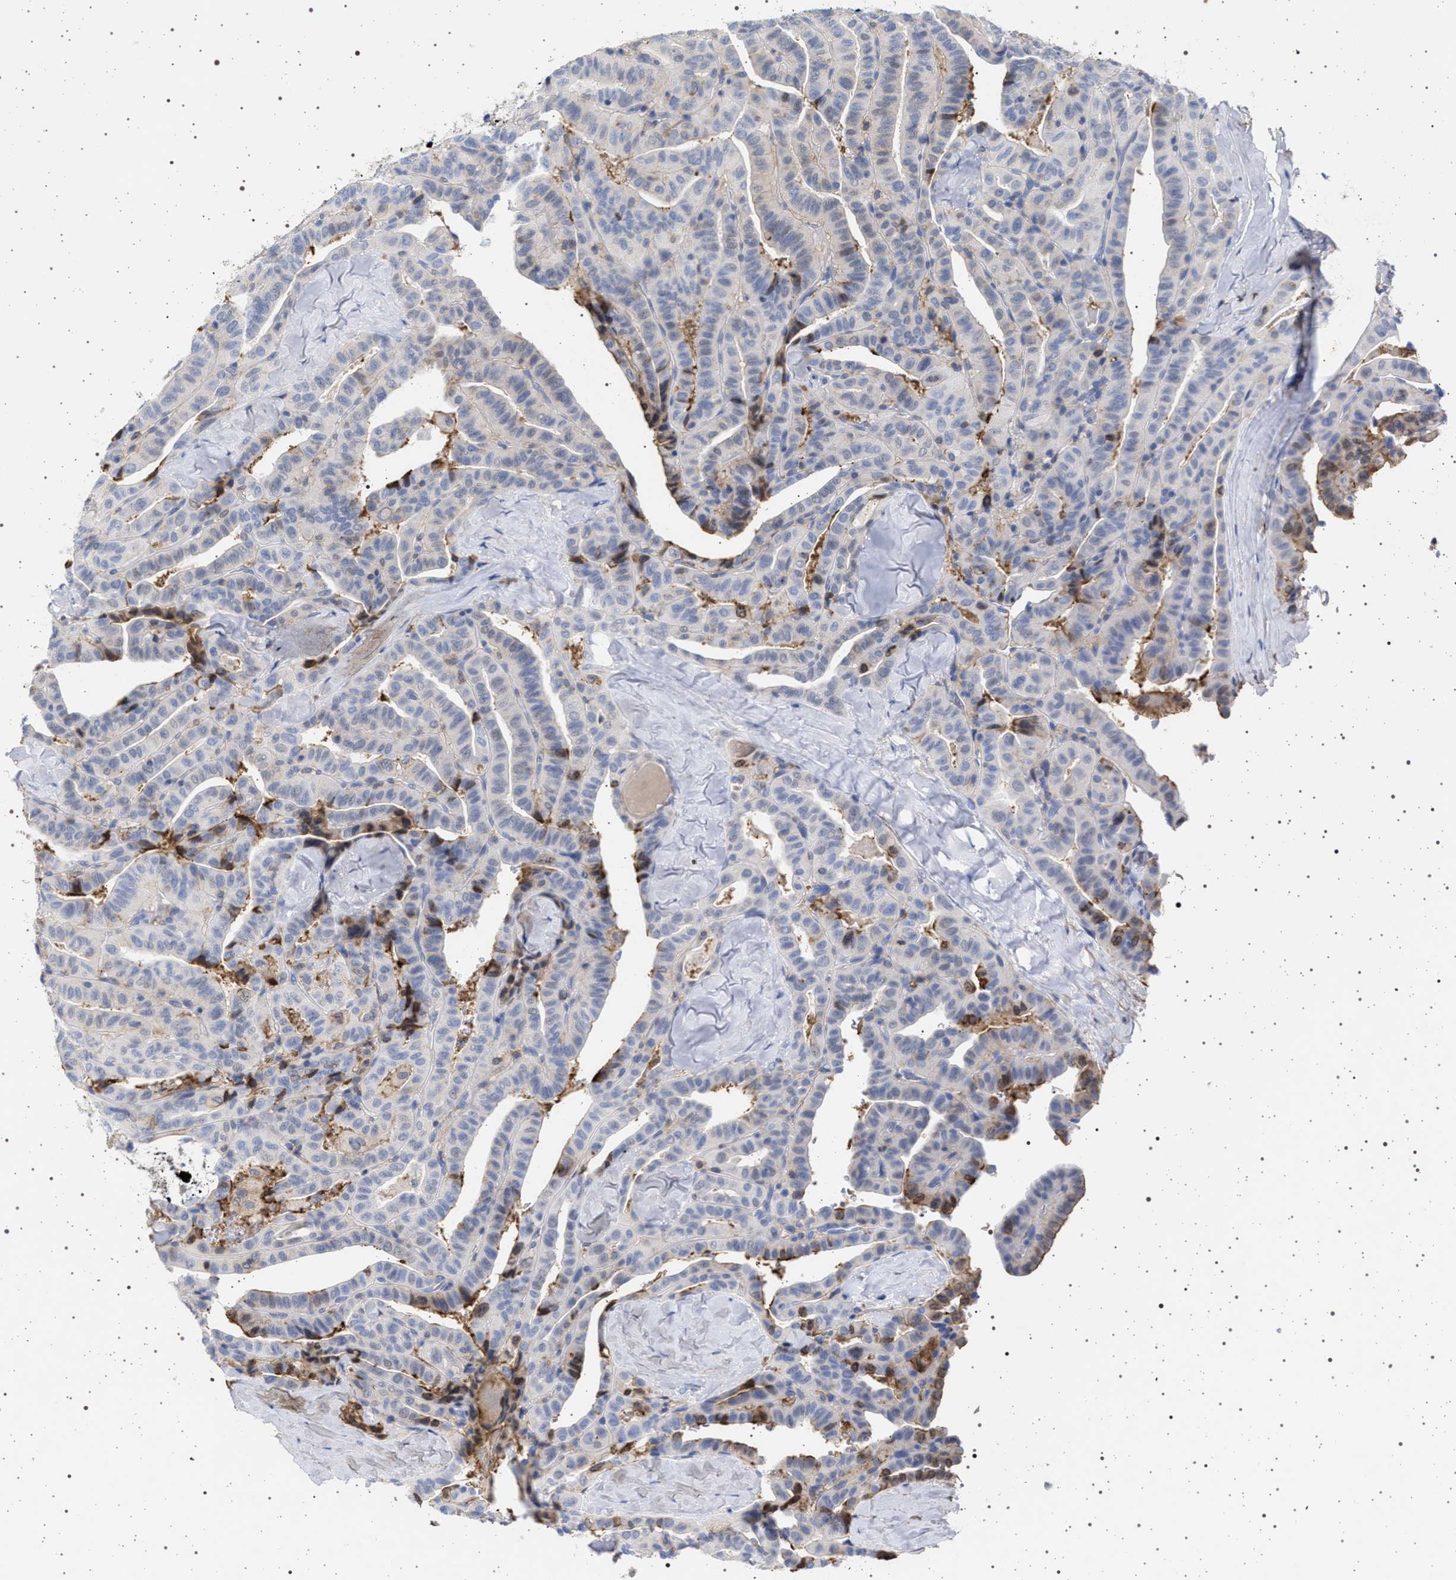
{"staining": {"intensity": "weak", "quantity": "<25%", "location": "cytoplasmic/membranous"}, "tissue": "thyroid cancer", "cell_type": "Tumor cells", "image_type": "cancer", "snomed": [{"axis": "morphology", "description": "Papillary adenocarcinoma, NOS"}, {"axis": "topography", "description": "Thyroid gland"}], "caption": "Tumor cells show no significant staining in papillary adenocarcinoma (thyroid).", "gene": "PLG", "patient": {"sex": "male", "age": 77}}